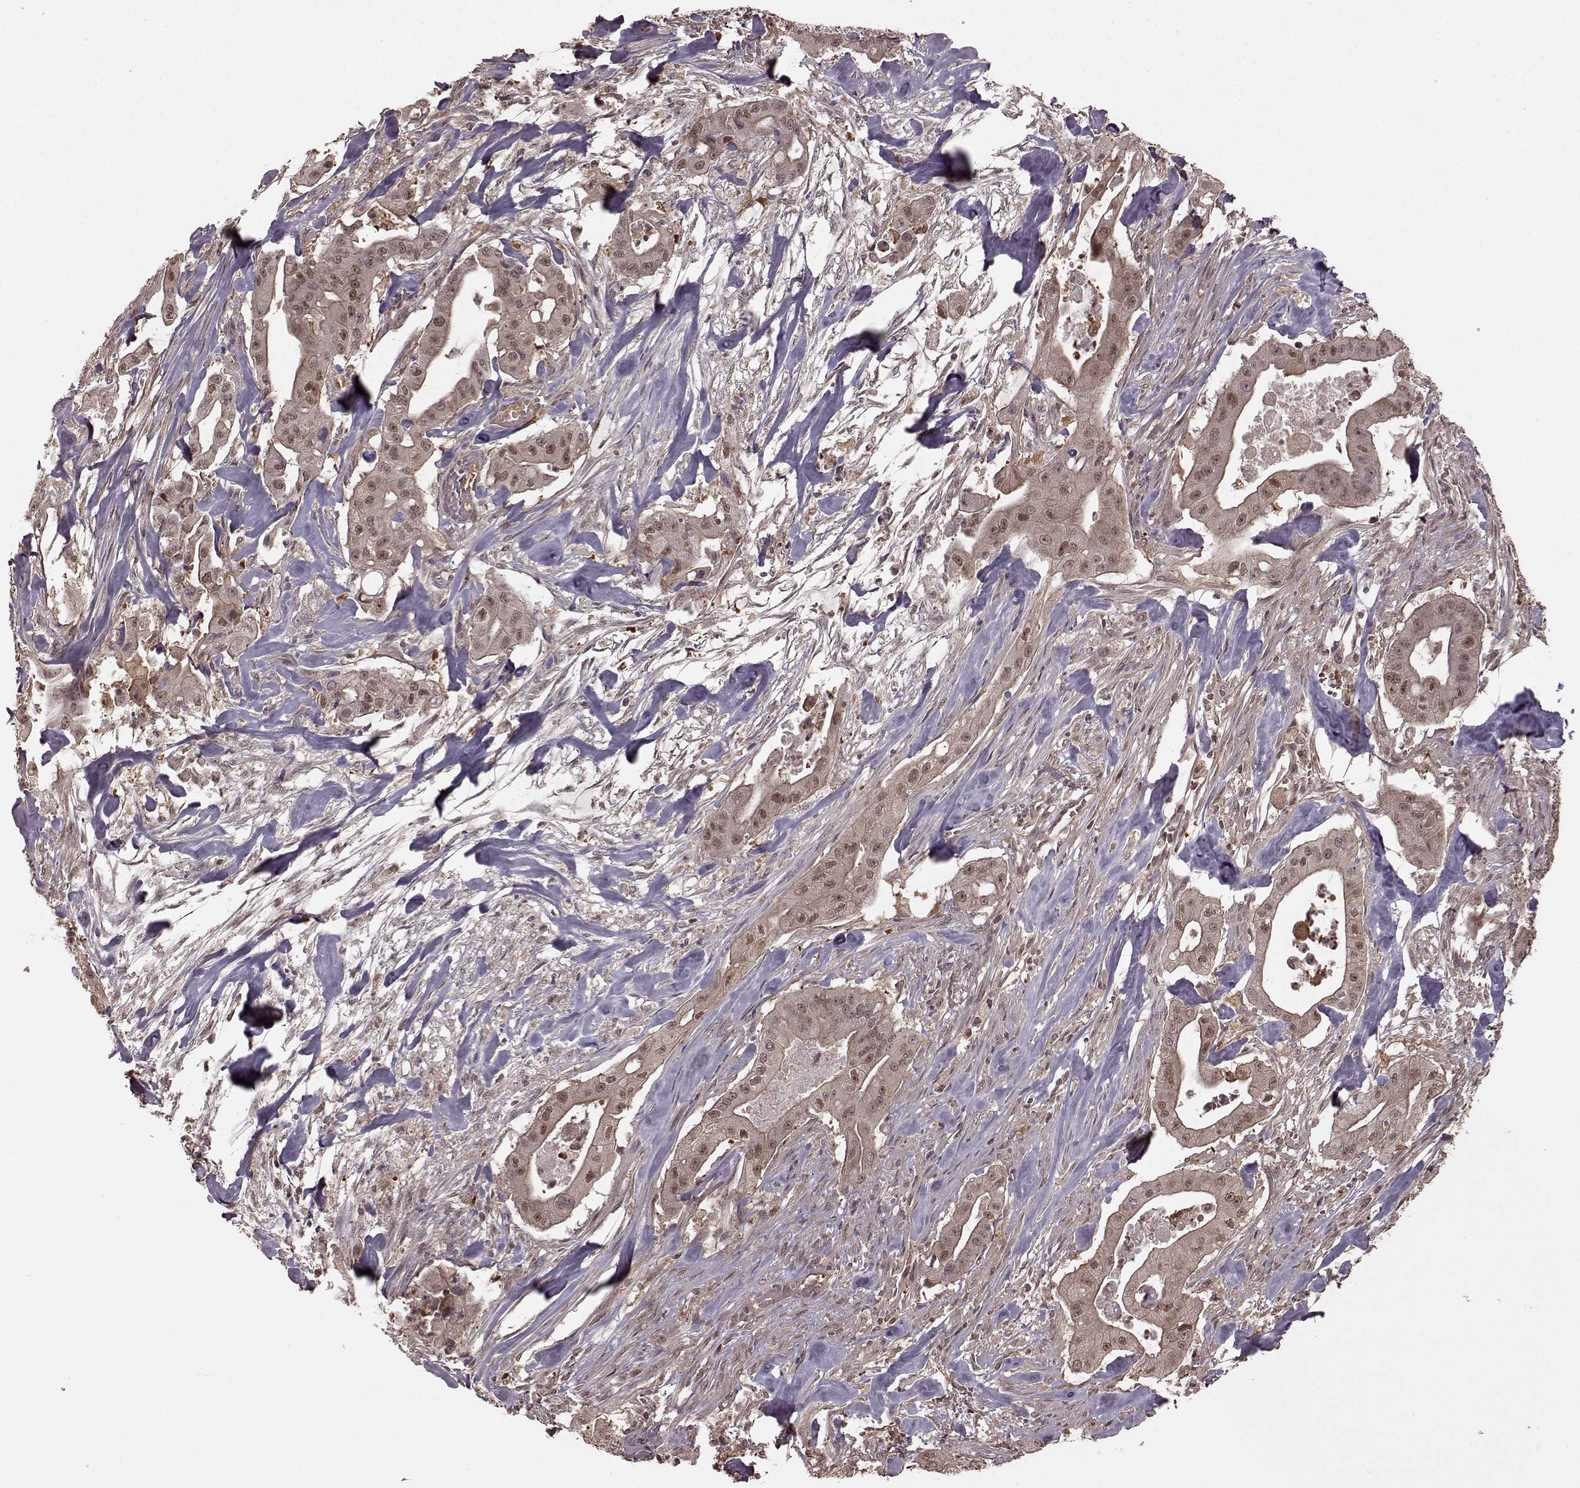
{"staining": {"intensity": "weak", "quantity": "25%-75%", "location": "cytoplasmic/membranous,nuclear"}, "tissue": "pancreatic cancer", "cell_type": "Tumor cells", "image_type": "cancer", "snomed": [{"axis": "morphology", "description": "Normal tissue, NOS"}, {"axis": "morphology", "description": "Inflammation, NOS"}, {"axis": "morphology", "description": "Adenocarcinoma, NOS"}, {"axis": "topography", "description": "Pancreas"}], "caption": "There is low levels of weak cytoplasmic/membranous and nuclear expression in tumor cells of adenocarcinoma (pancreatic), as demonstrated by immunohistochemical staining (brown color).", "gene": "GSS", "patient": {"sex": "male", "age": 57}}